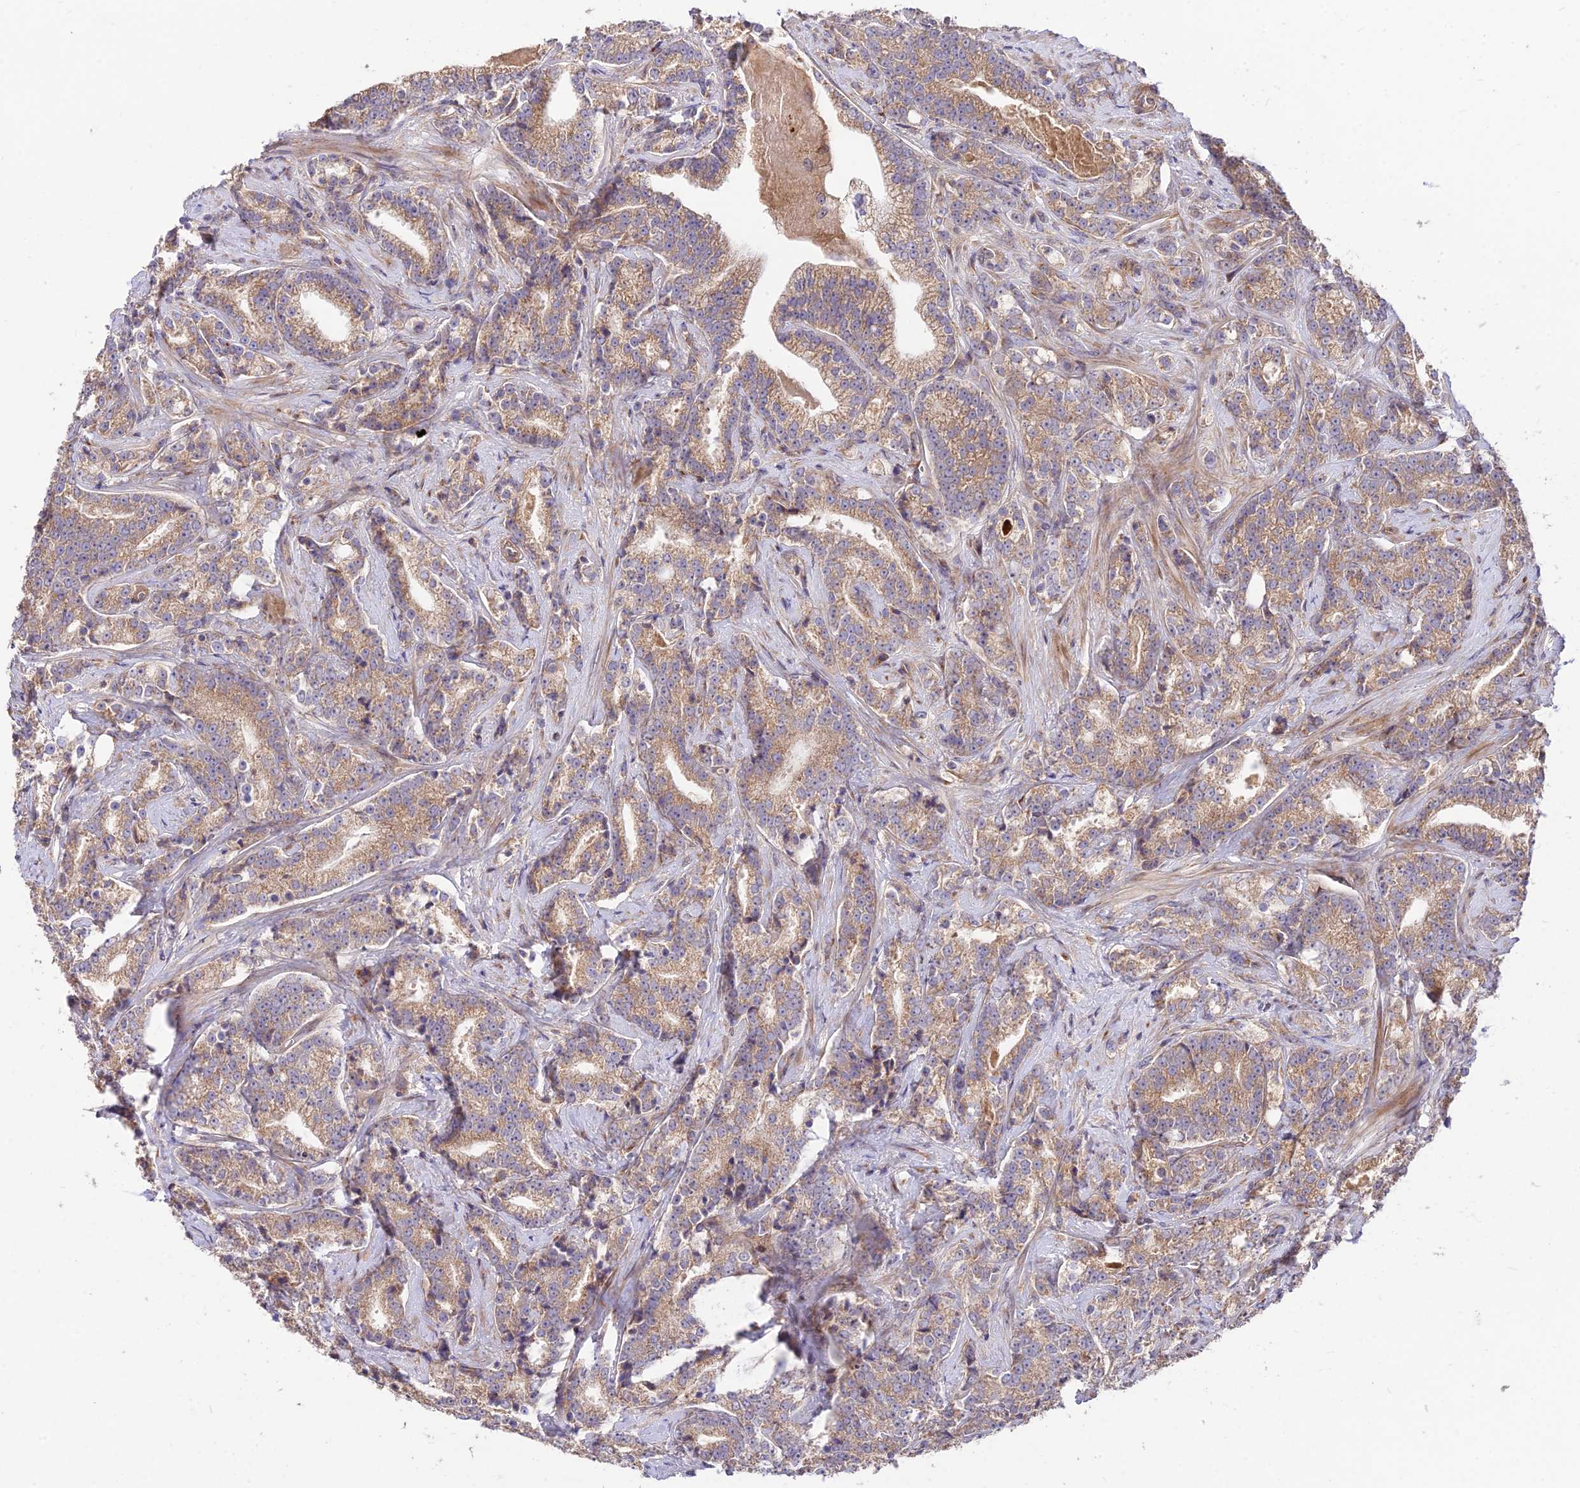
{"staining": {"intensity": "moderate", "quantity": ">75%", "location": "cytoplasmic/membranous"}, "tissue": "prostate cancer", "cell_type": "Tumor cells", "image_type": "cancer", "snomed": [{"axis": "morphology", "description": "Adenocarcinoma, High grade"}, {"axis": "topography", "description": "Prostate"}], "caption": "The photomicrograph displays staining of prostate cancer, revealing moderate cytoplasmic/membranous protein positivity (brown color) within tumor cells.", "gene": "ROCK1", "patient": {"sex": "male", "age": 67}}